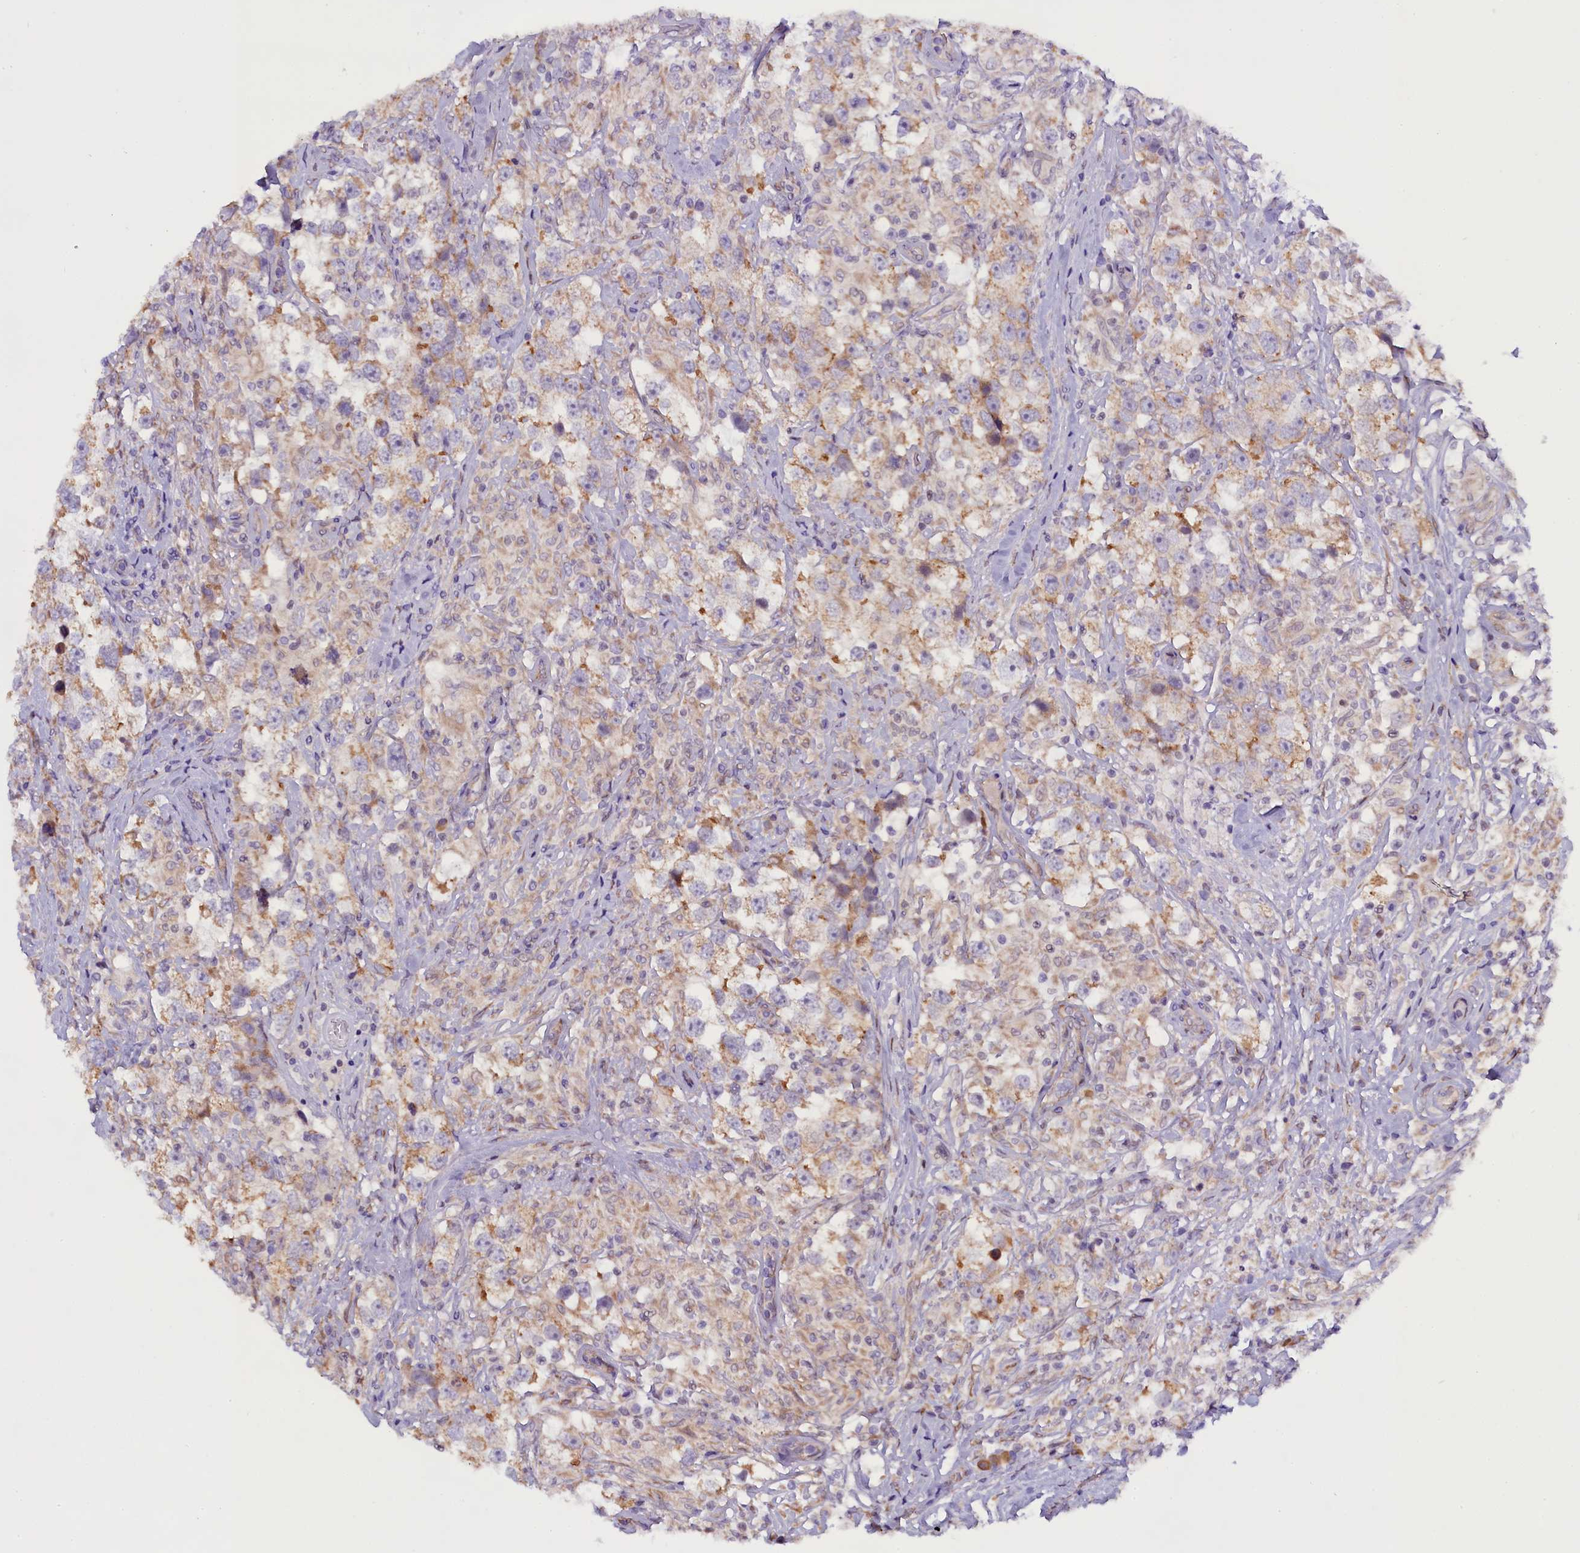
{"staining": {"intensity": "weak", "quantity": "25%-75%", "location": "cytoplasmic/membranous"}, "tissue": "testis cancer", "cell_type": "Tumor cells", "image_type": "cancer", "snomed": [{"axis": "morphology", "description": "Seminoma, NOS"}, {"axis": "topography", "description": "Testis"}], "caption": "Testis cancer tissue reveals weak cytoplasmic/membranous positivity in approximately 25%-75% of tumor cells, visualized by immunohistochemistry. (IHC, brightfield microscopy, high magnification).", "gene": "UACA", "patient": {"sex": "male", "age": 46}}